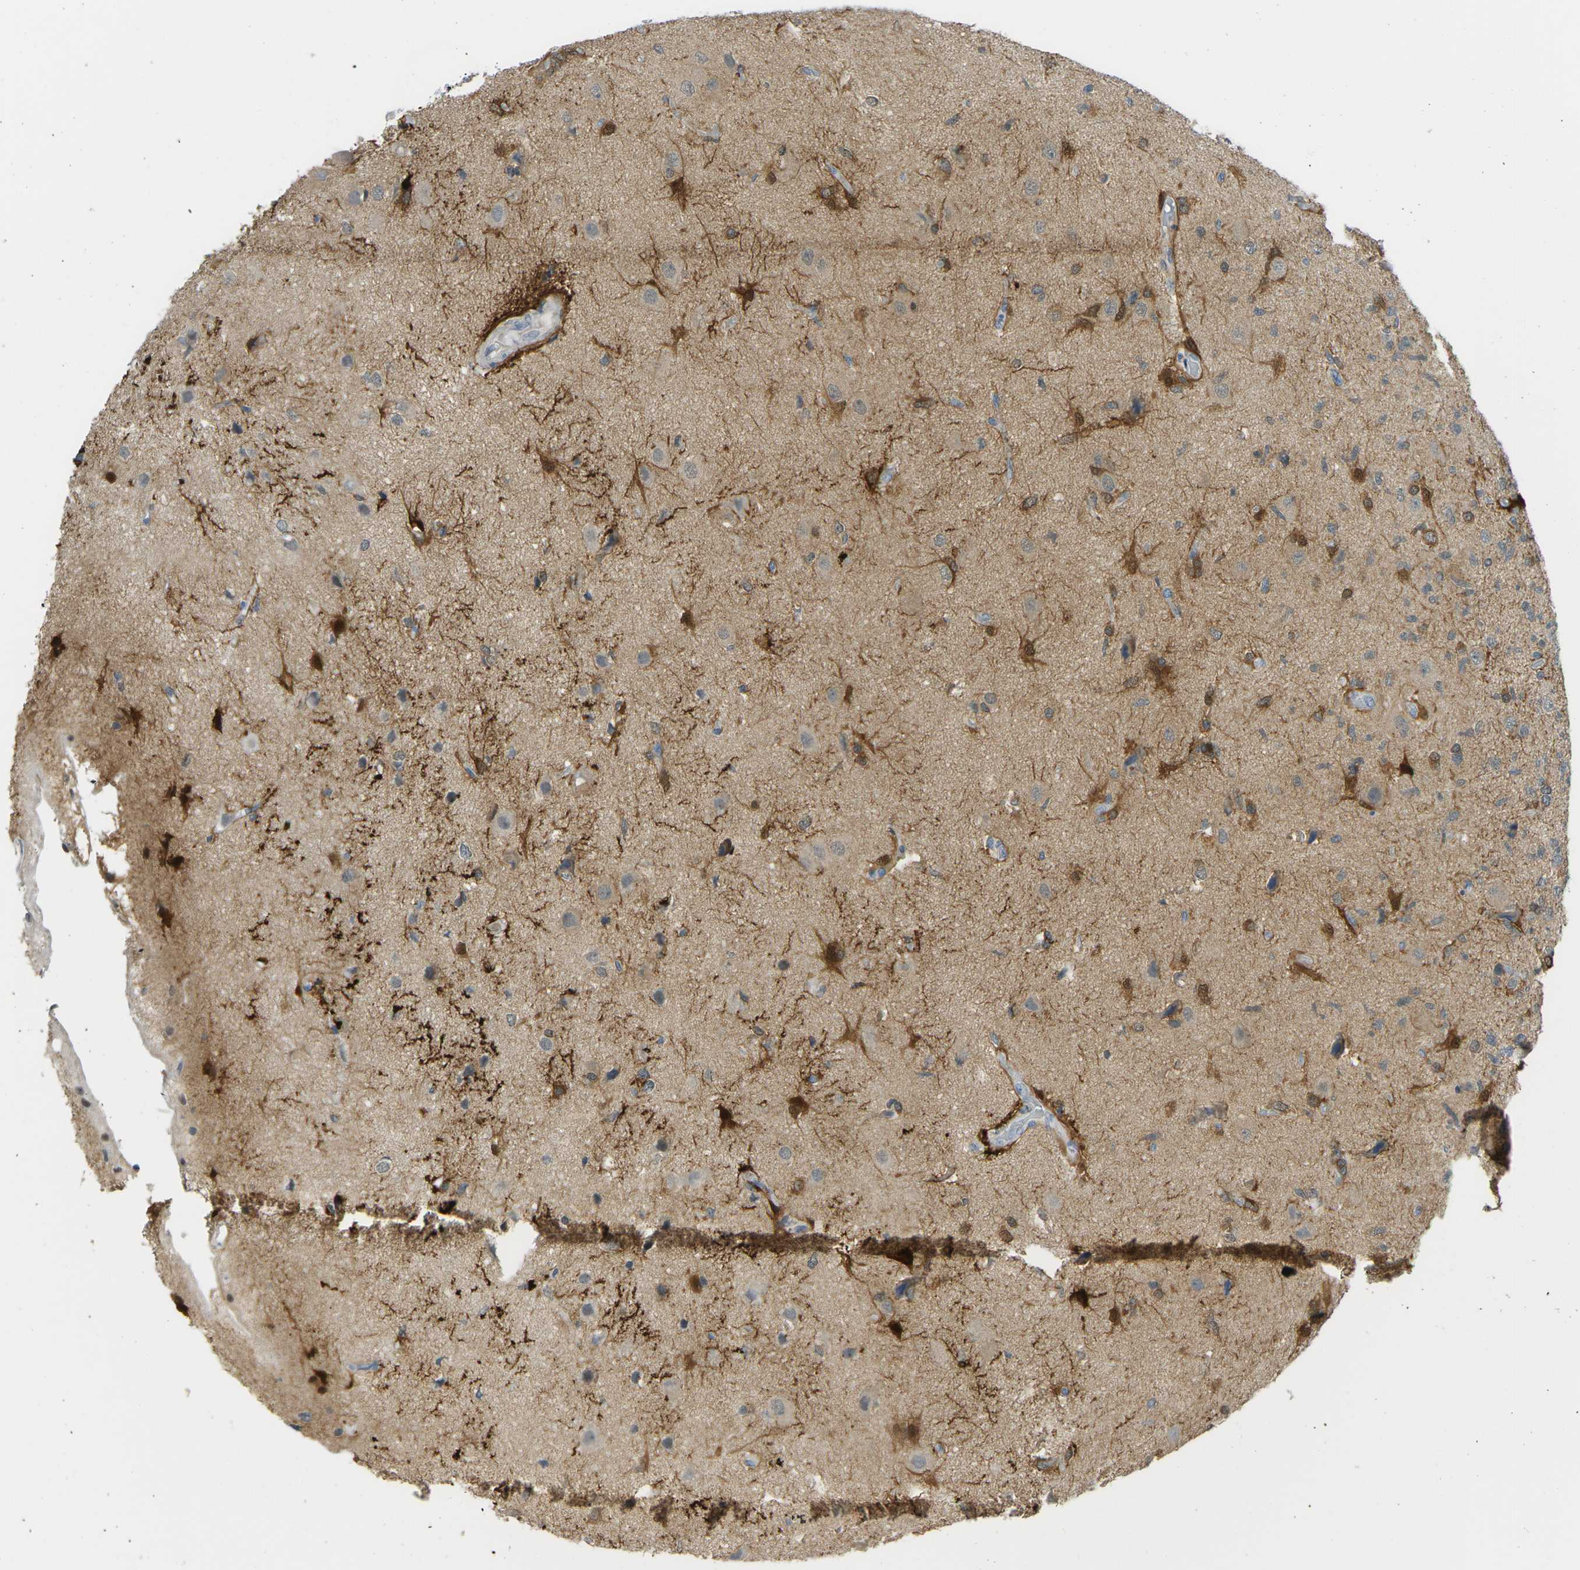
{"staining": {"intensity": "moderate", "quantity": "<25%", "location": "cytoplasmic/membranous"}, "tissue": "glioma", "cell_type": "Tumor cells", "image_type": "cancer", "snomed": [{"axis": "morphology", "description": "Glioma, malignant, High grade"}, {"axis": "topography", "description": "Brain"}], "caption": "A low amount of moderate cytoplasmic/membranous expression is identified in approximately <25% of tumor cells in high-grade glioma (malignant) tissue.", "gene": "PSAT1", "patient": {"sex": "female", "age": 59}}